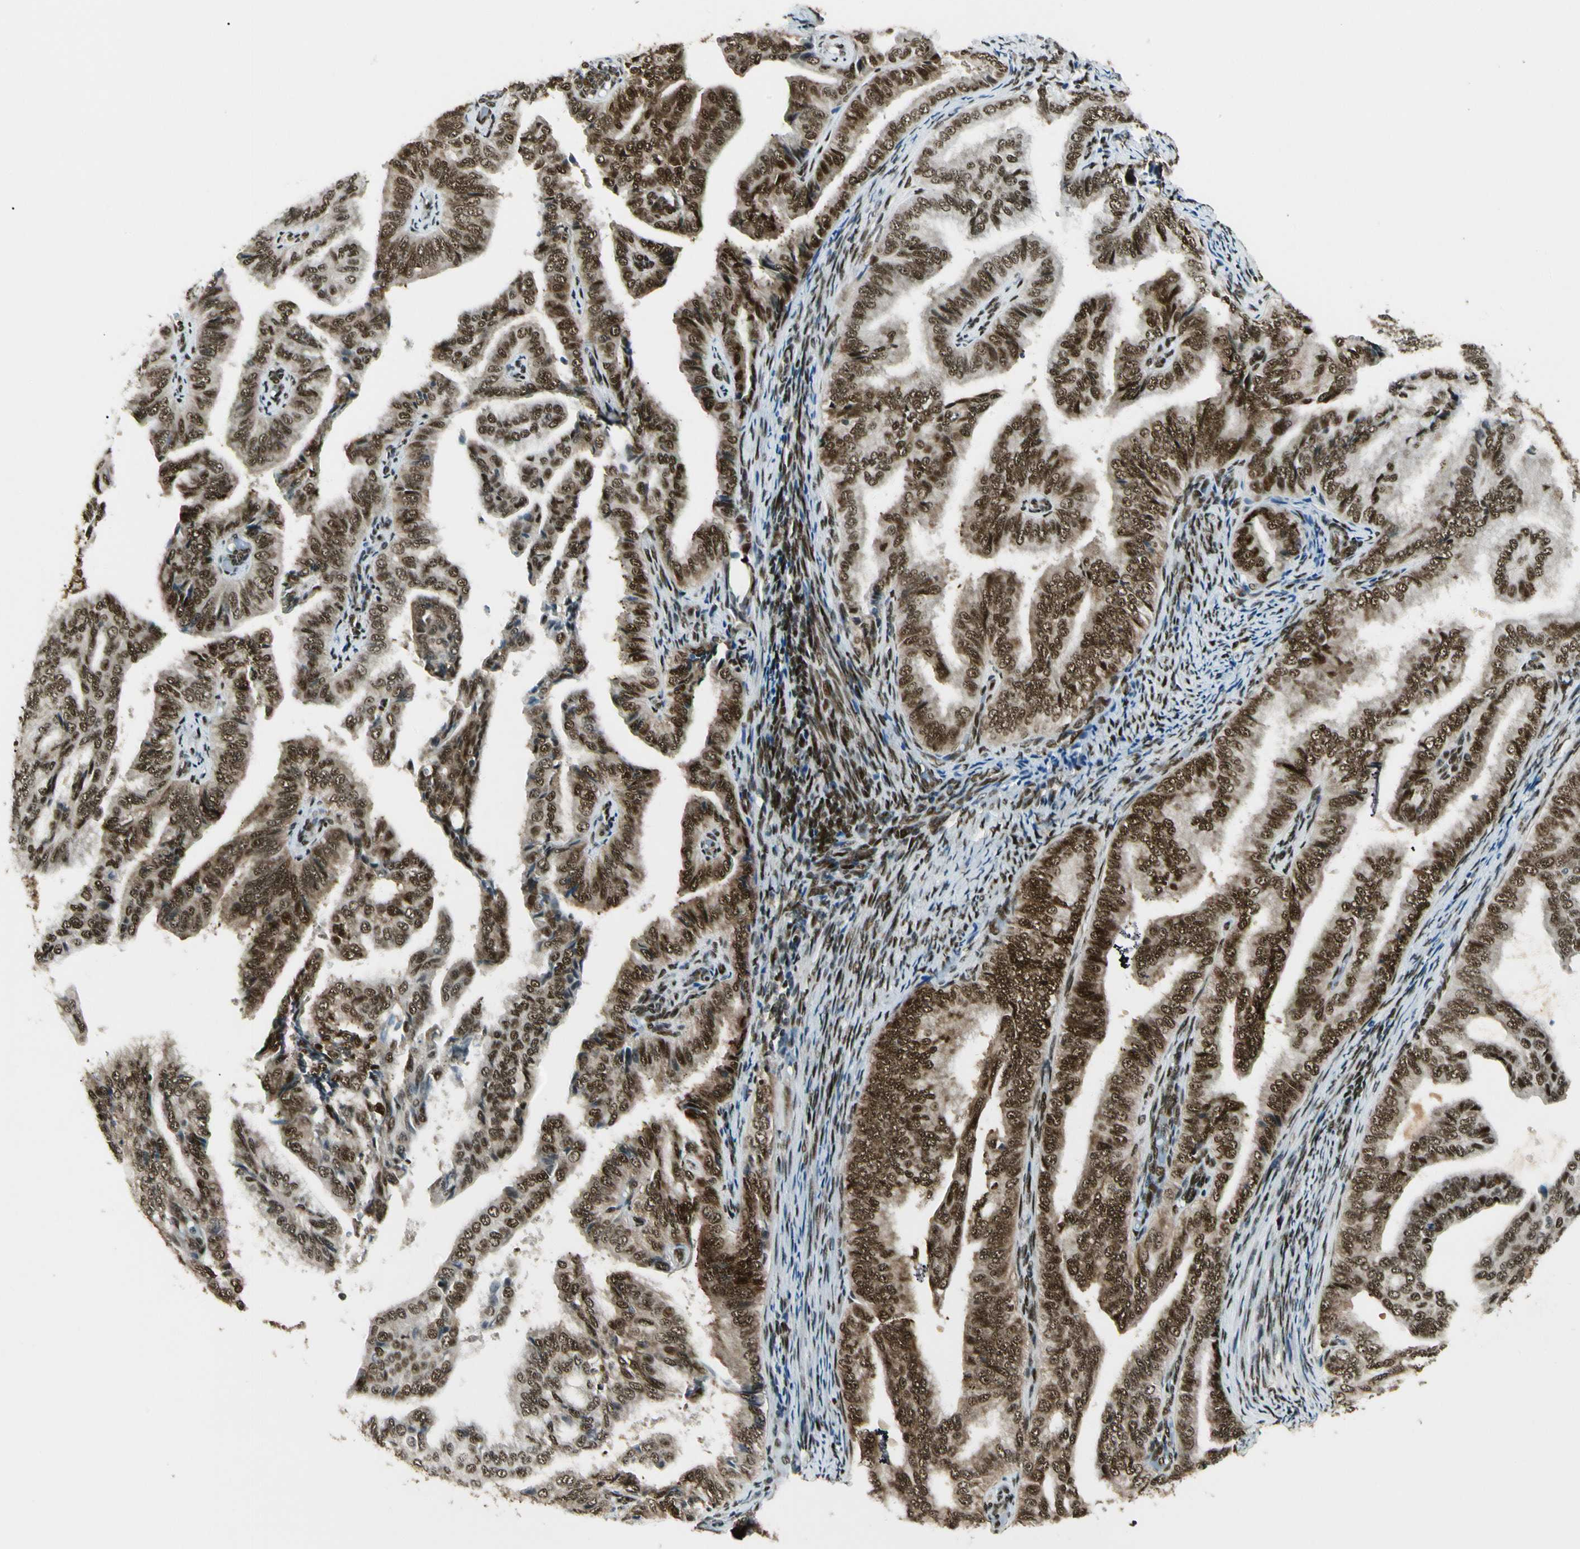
{"staining": {"intensity": "strong", "quantity": ">75%", "location": "cytoplasmic/membranous,nuclear"}, "tissue": "endometrial cancer", "cell_type": "Tumor cells", "image_type": "cancer", "snomed": [{"axis": "morphology", "description": "Adenocarcinoma, NOS"}, {"axis": "topography", "description": "Endometrium"}], "caption": "Adenocarcinoma (endometrial) stained with a brown dye displays strong cytoplasmic/membranous and nuclear positive positivity in about >75% of tumor cells.", "gene": "FUS", "patient": {"sex": "female", "age": 58}}